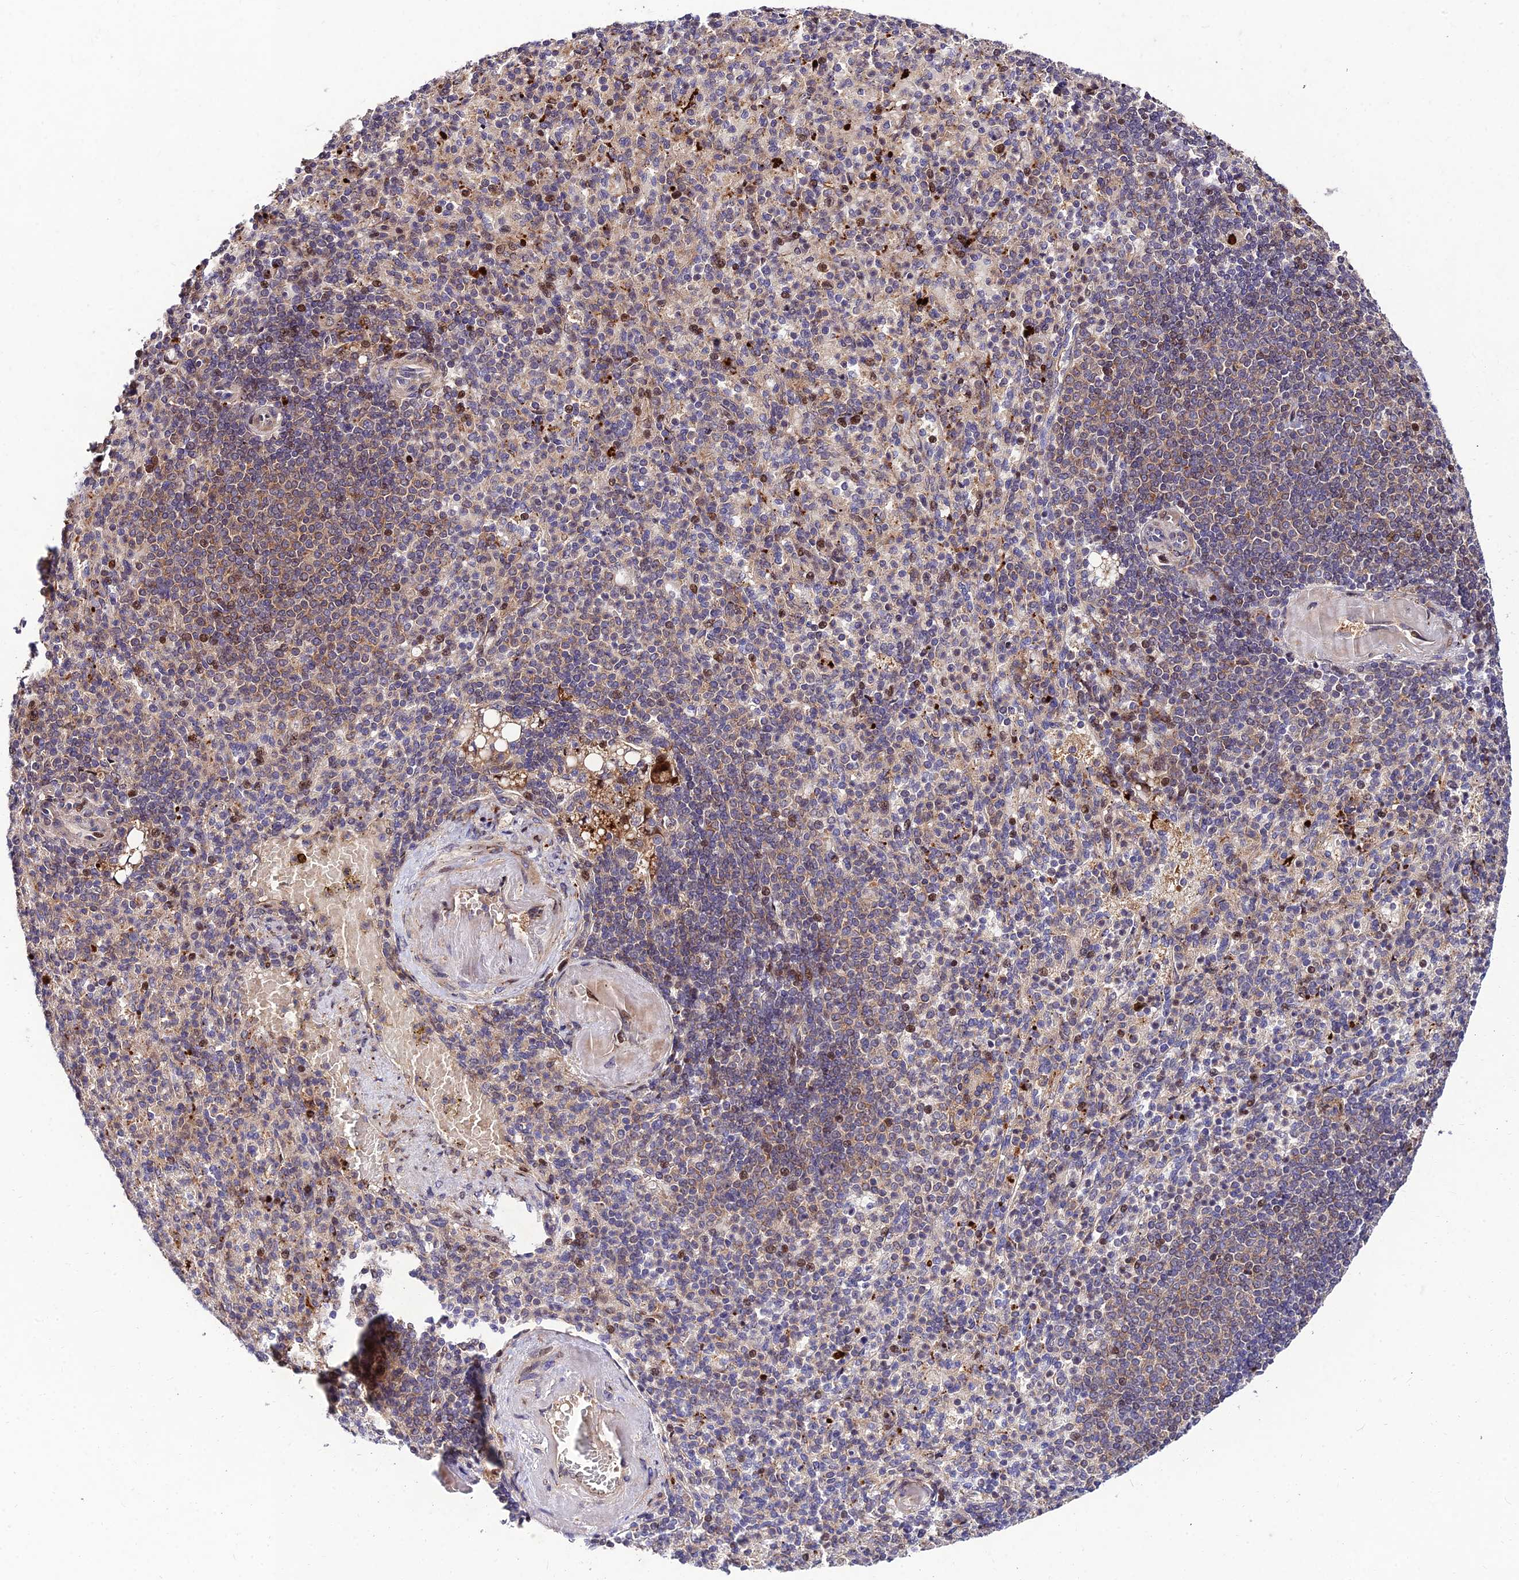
{"staining": {"intensity": "moderate", "quantity": "<25%", "location": "cytoplasmic/membranous,nuclear"}, "tissue": "spleen", "cell_type": "Cells in red pulp", "image_type": "normal", "snomed": [{"axis": "morphology", "description": "Normal tissue, NOS"}, {"axis": "topography", "description": "Spleen"}], "caption": "Spleen stained with immunohistochemistry exhibits moderate cytoplasmic/membranous,nuclear expression in about <25% of cells in red pulp.", "gene": "MKKS", "patient": {"sex": "female", "age": 74}}